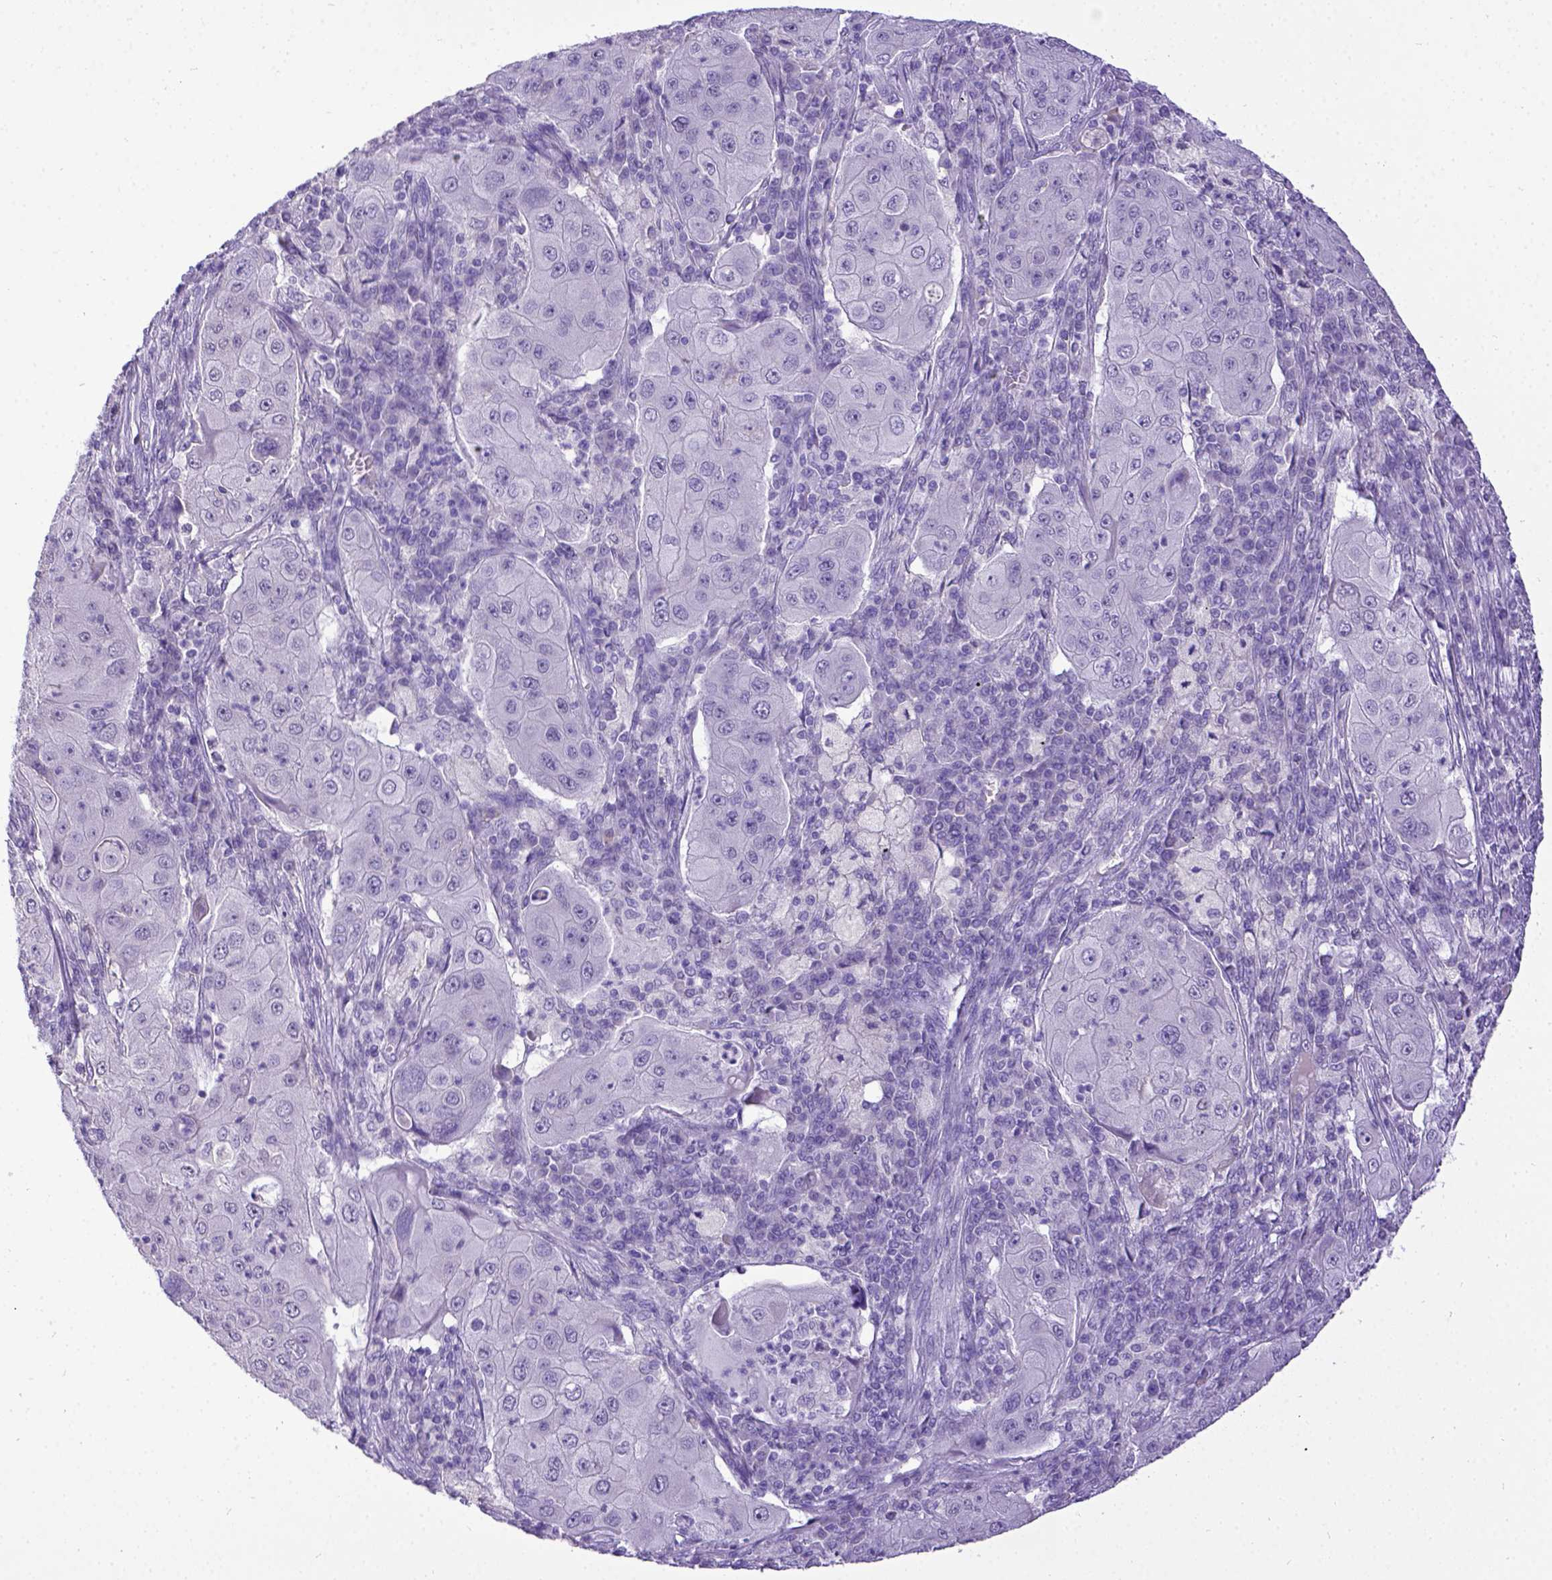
{"staining": {"intensity": "negative", "quantity": "none", "location": "none"}, "tissue": "lung cancer", "cell_type": "Tumor cells", "image_type": "cancer", "snomed": [{"axis": "morphology", "description": "Squamous cell carcinoma, NOS"}, {"axis": "topography", "description": "Lung"}], "caption": "Immunohistochemical staining of human lung squamous cell carcinoma displays no significant positivity in tumor cells. (DAB IHC, high magnification).", "gene": "ESR1", "patient": {"sex": "female", "age": 59}}